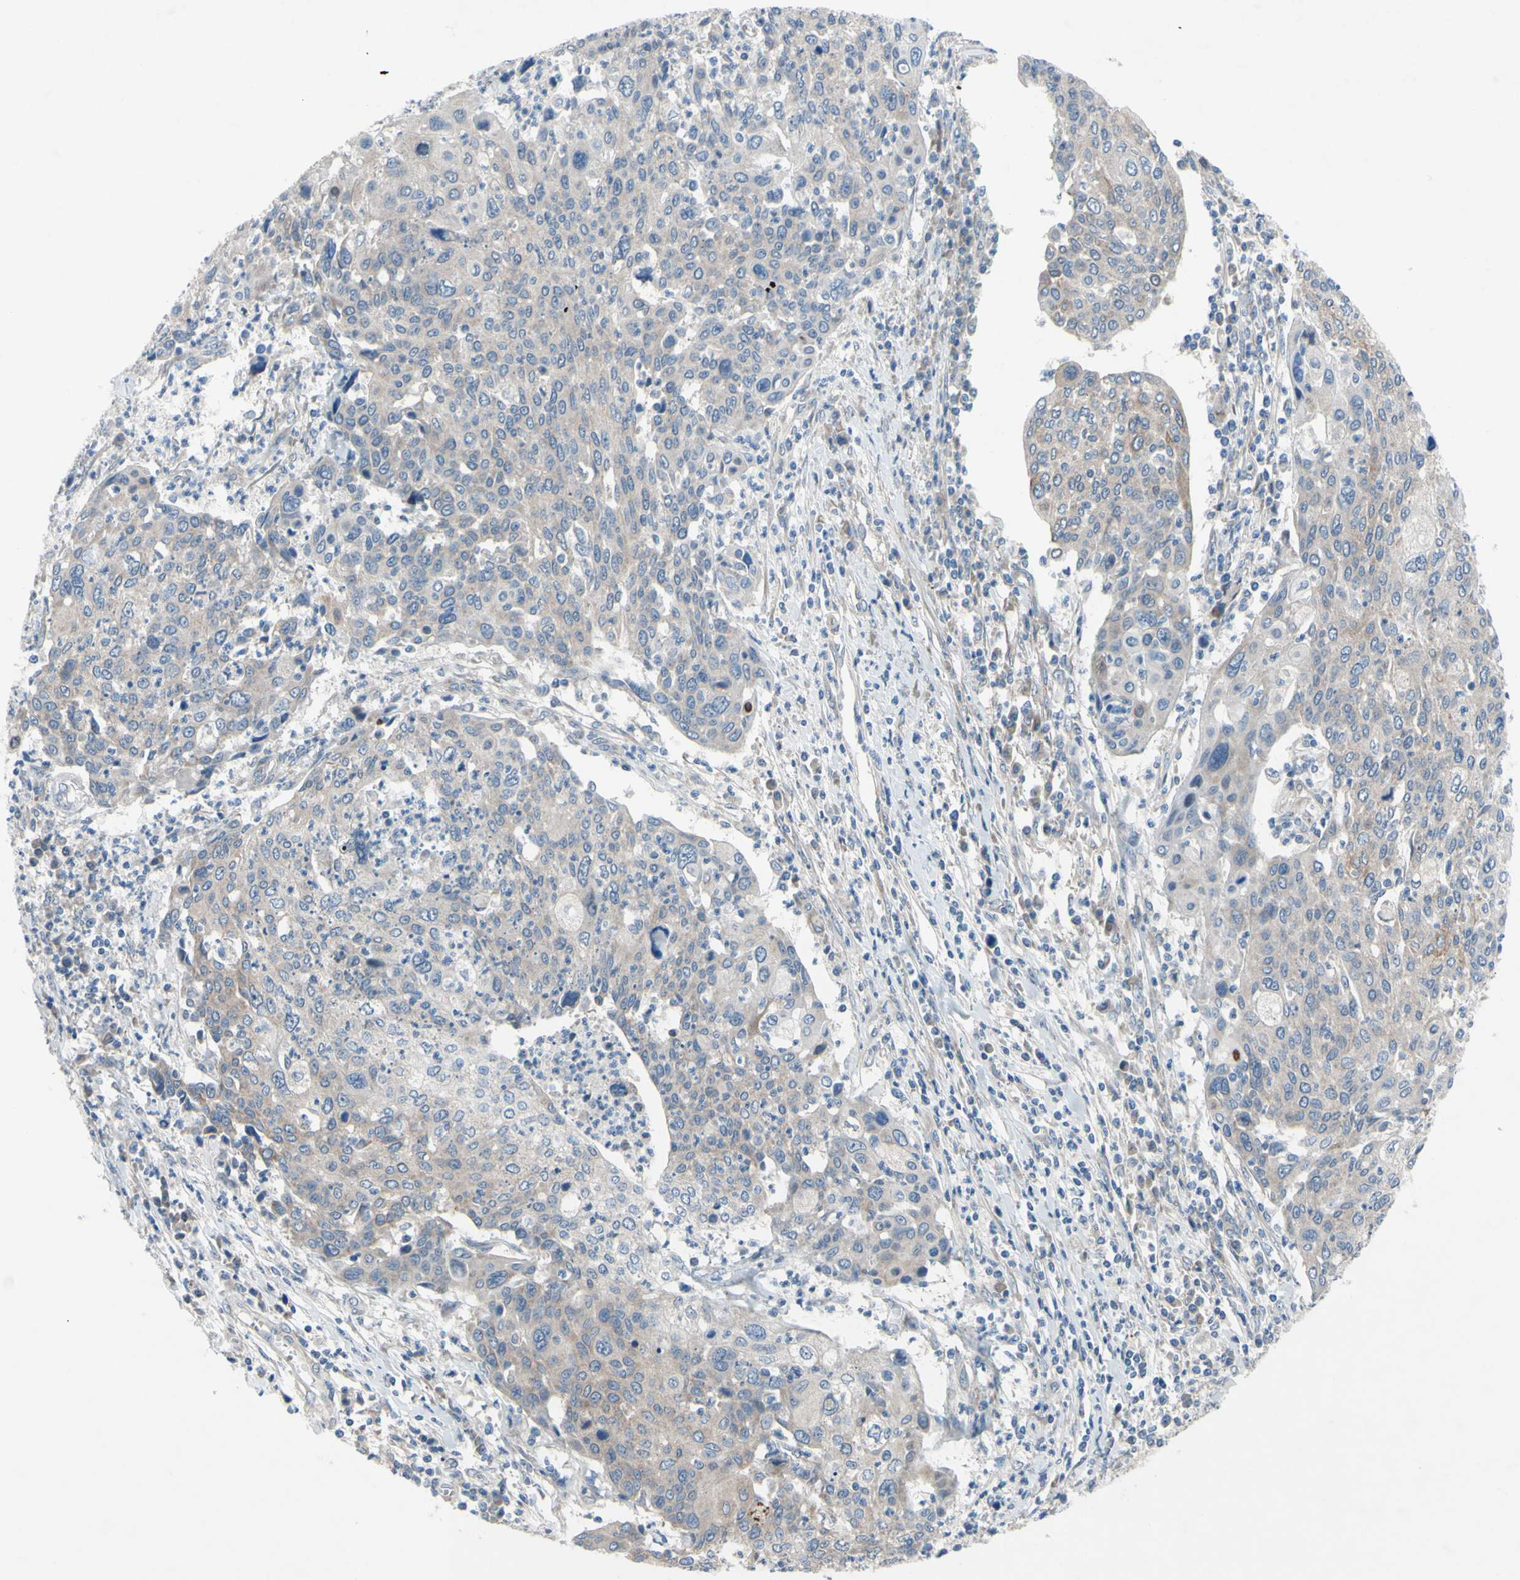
{"staining": {"intensity": "weak", "quantity": "25%-75%", "location": "cytoplasmic/membranous"}, "tissue": "cervical cancer", "cell_type": "Tumor cells", "image_type": "cancer", "snomed": [{"axis": "morphology", "description": "Squamous cell carcinoma, NOS"}, {"axis": "topography", "description": "Cervix"}], "caption": "Immunohistochemistry (IHC) of squamous cell carcinoma (cervical) shows low levels of weak cytoplasmic/membranous positivity in approximately 25%-75% of tumor cells. Immunohistochemistry stains the protein of interest in brown and the nuclei are stained blue.", "gene": "GRAMD2B", "patient": {"sex": "female", "age": 40}}